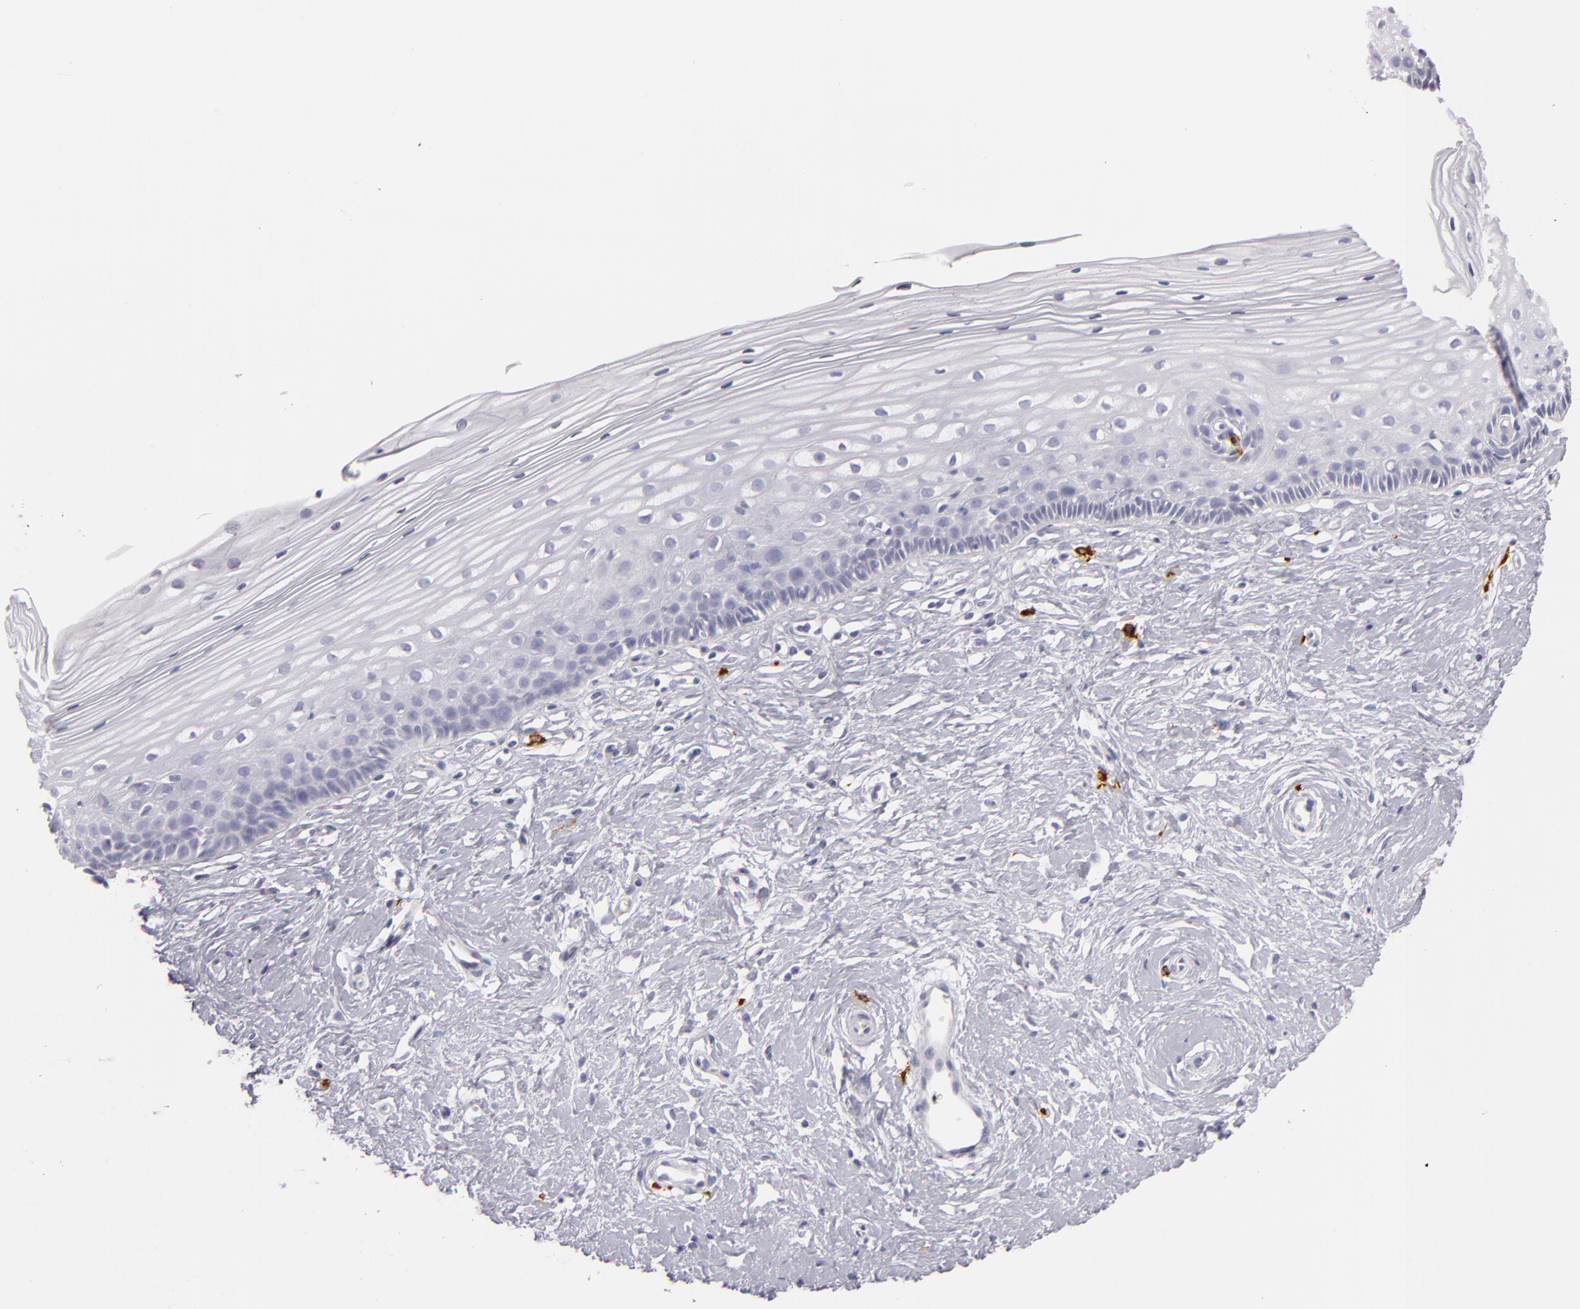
{"staining": {"intensity": "negative", "quantity": "none", "location": "none"}, "tissue": "cervix", "cell_type": "Glandular cells", "image_type": "normal", "snomed": [{"axis": "morphology", "description": "Normal tissue, NOS"}, {"axis": "topography", "description": "Cervix"}], "caption": "Image shows no protein positivity in glandular cells of benign cervix.", "gene": "TPSD1", "patient": {"sex": "female", "age": 40}}